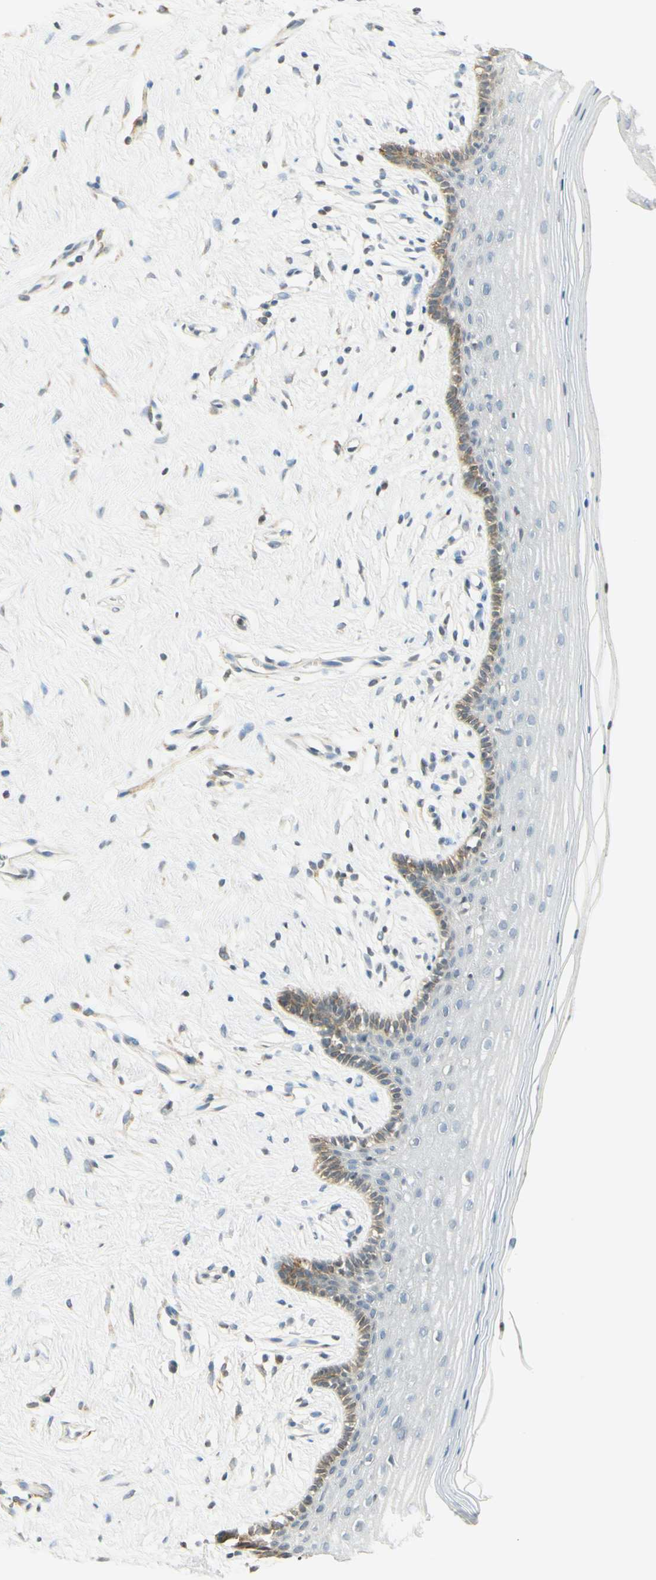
{"staining": {"intensity": "weak", "quantity": "<25%", "location": "cytoplasmic/membranous"}, "tissue": "vagina", "cell_type": "Squamous epithelial cells", "image_type": "normal", "snomed": [{"axis": "morphology", "description": "Normal tissue, NOS"}, {"axis": "topography", "description": "Vagina"}], "caption": "This image is of normal vagina stained with IHC to label a protein in brown with the nuclei are counter-stained blue. There is no expression in squamous epithelial cells.", "gene": "MAP1B", "patient": {"sex": "female", "age": 44}}